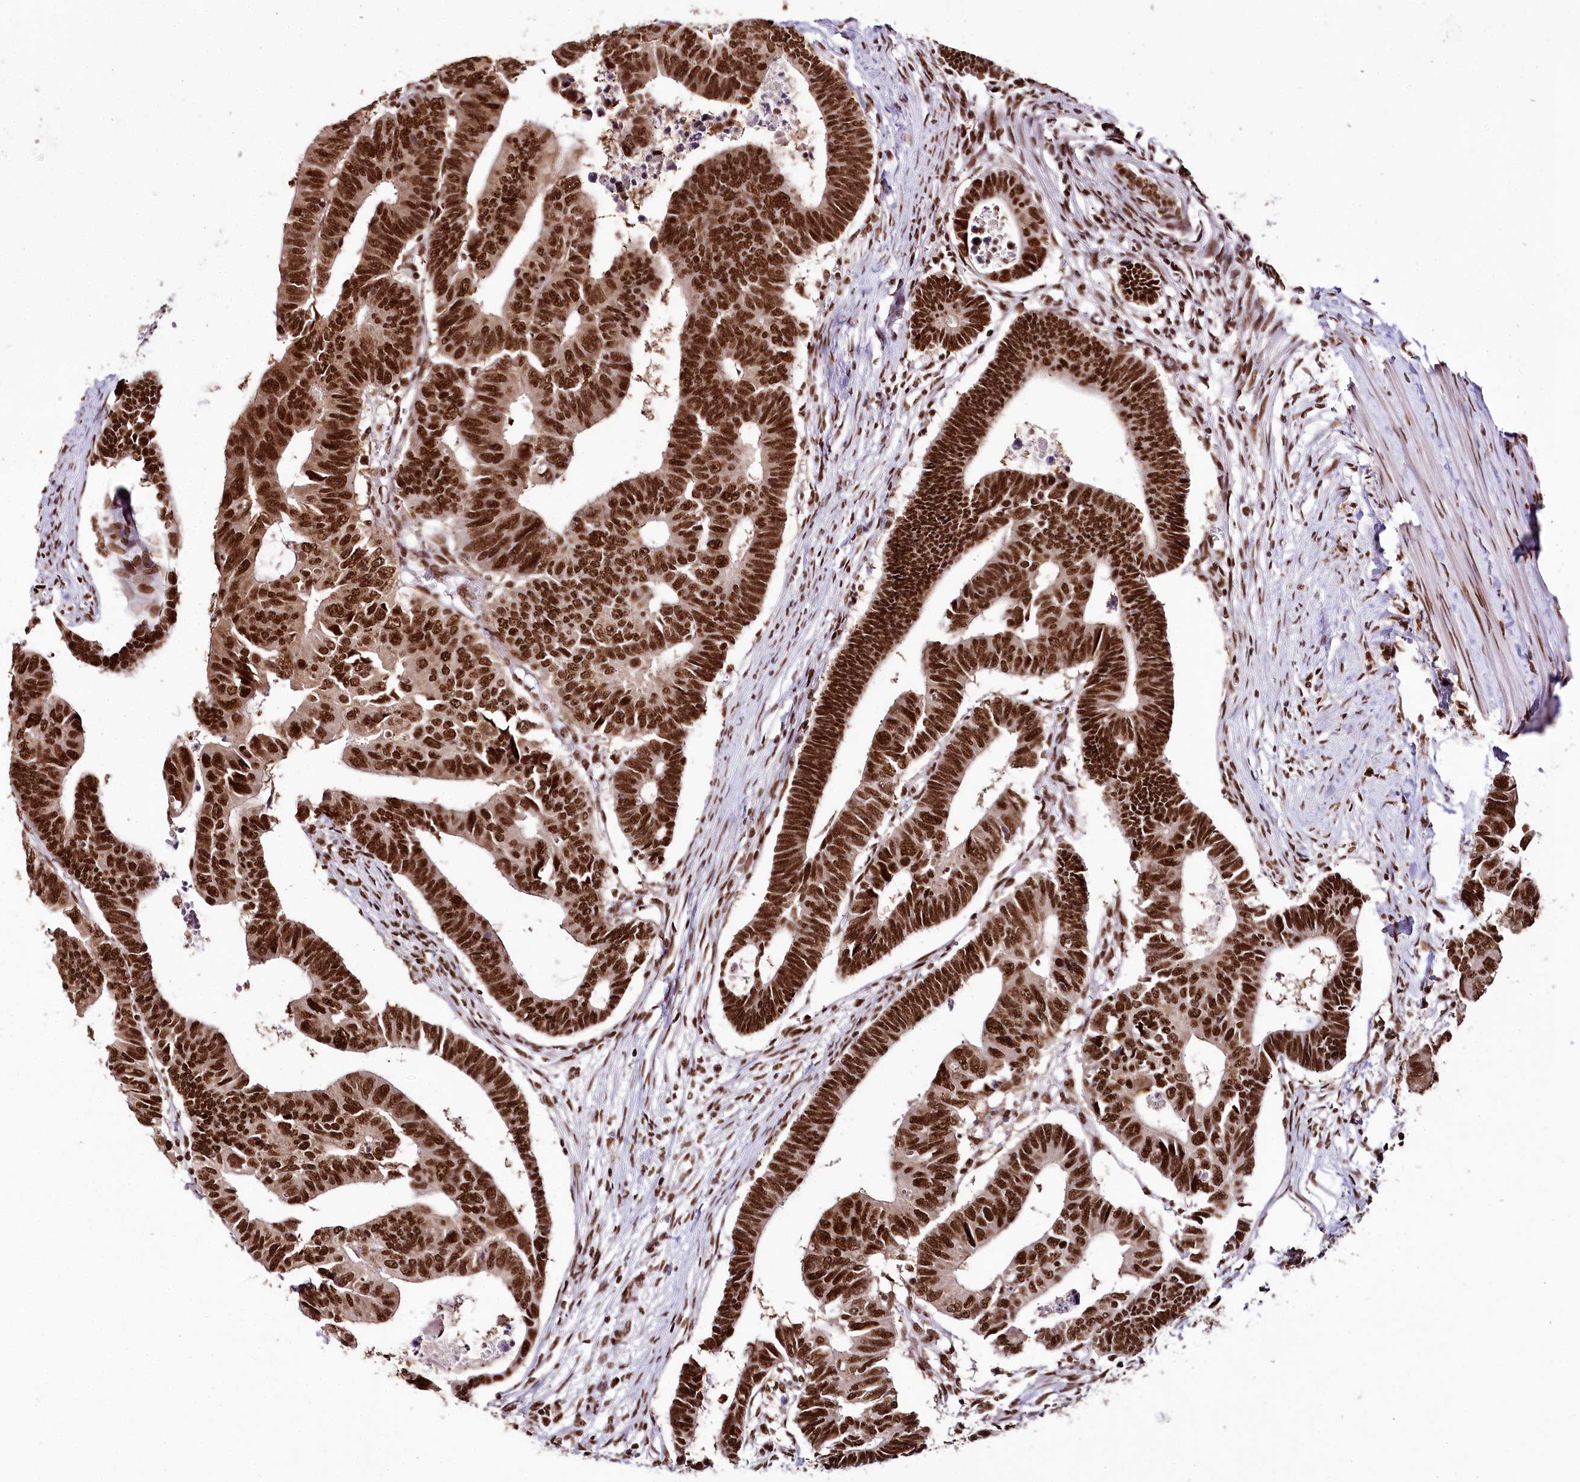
{"staining": {"intensity": "strong", "quantity": ">75%", "location": "nuclear"}, "tissue": "colorectal cancer", "cell_type": "Tumor cells", "image_type": "cancer", "snomed": [{"axis": "morphology", "description": "Adenocarcinoma, NOS"}, {"axis": "topography", "description": "Rectum"}], "caption": "This is an image of IHC staining of adenocarcinoma (colorectal), which shows strong staining in the nuclear of tumor cells.", "gene": "SMARCE1", "patient": {"sex": "female", "age": 65}}